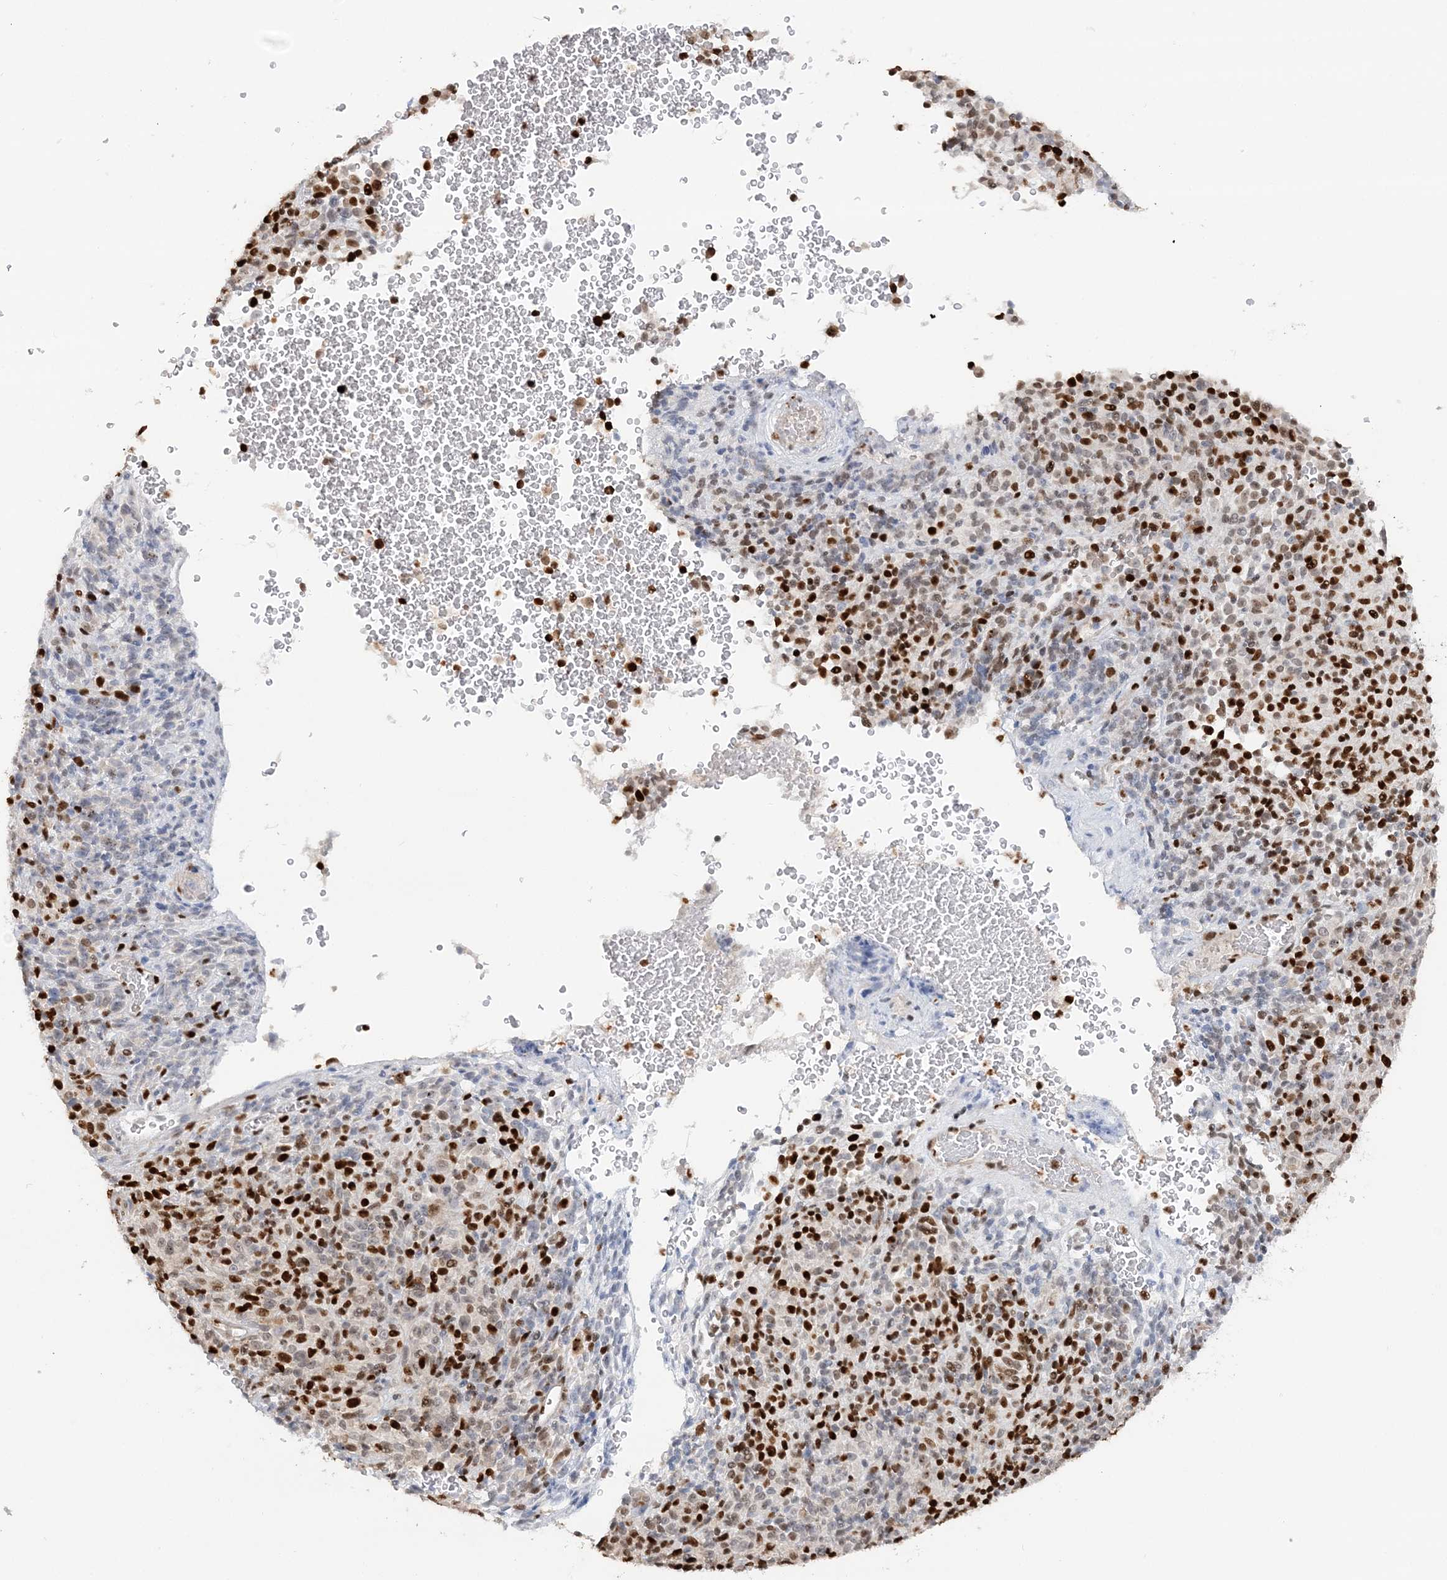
{"staining": {"intensity": "strong", "quantity": ">75%", "location": "nuclear"}, "tissue": "melanoma", "cell_type": "Tumor cells", "image_type": "cancer", "snomed": [{"axis": "morphology", "description": "Malignant melanoma, Metastatic site"}, {"axis": "topography", "description": "Brain"}], "caption": "This is a photomicrograph of immunohistochemistry staining of melanoma, which shows strong staining in the nuclear of tumor cells.", "gene": "SUMO2", "patient": {"sex": "female", "age": 56}}